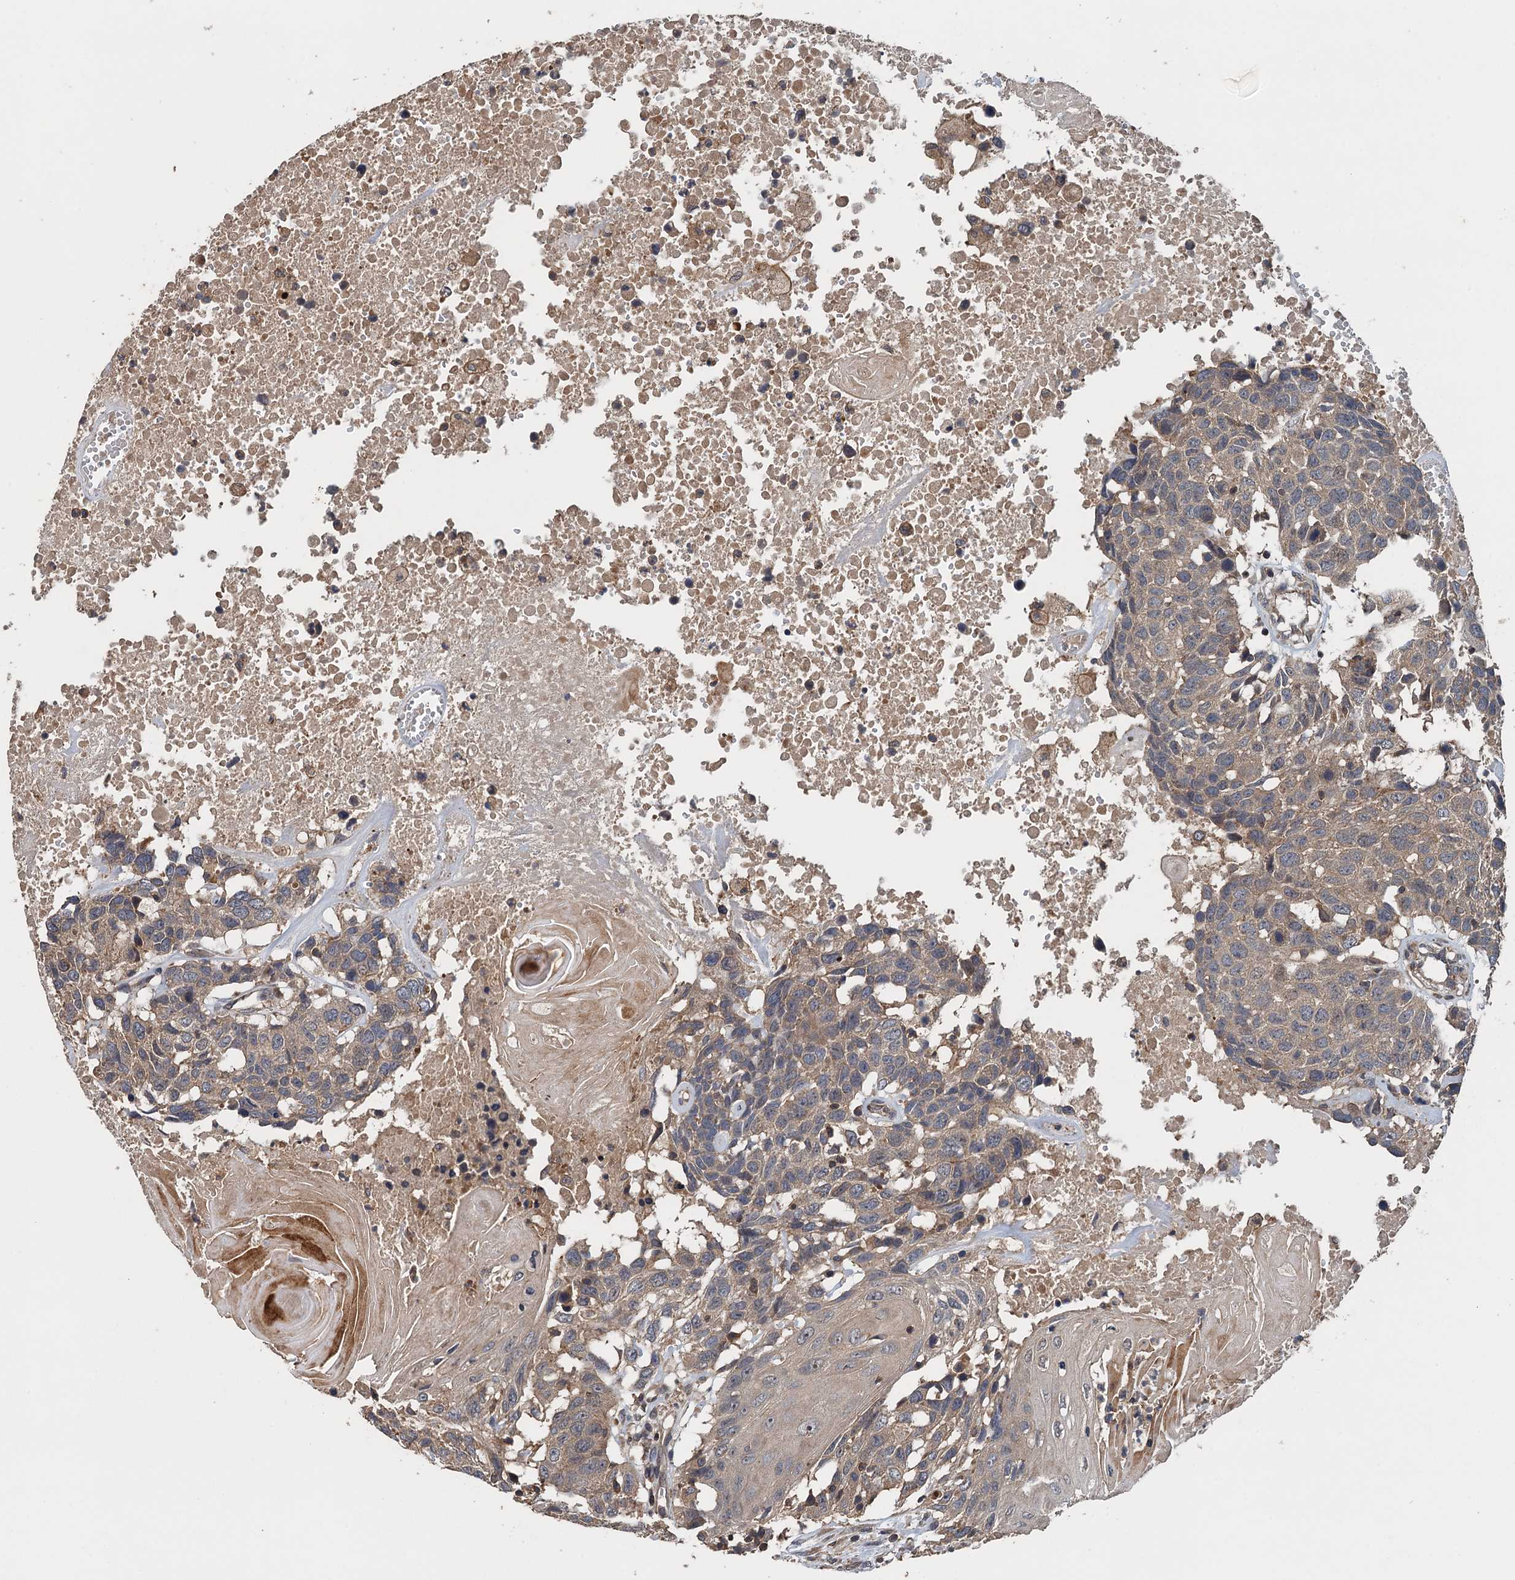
{"staining": {"intensity": "weak", "quantity": "25%-75%", "location": "cytoplasmic/membranous"}, "tissue": "head and neck cancer", "cell_type": "Tumor cells", "image_type": "cancer", "snomed": [{"axis": "morphology", "description": "Squamous cell carcinoma, NOS"}, {"axis": "topography", "description": "Head-Neck"}], "caption": "This histopathology image shows head and neck cancer stained with immunohistochemistry (IHC) to label a protein in brown. The cytoplasmic/membranous of tumor cells show weak positivity for the protein. Nuclei are counter-stained blue.", "gene": "BORCS5", "patient": {"sex": "male", "age": 66}}